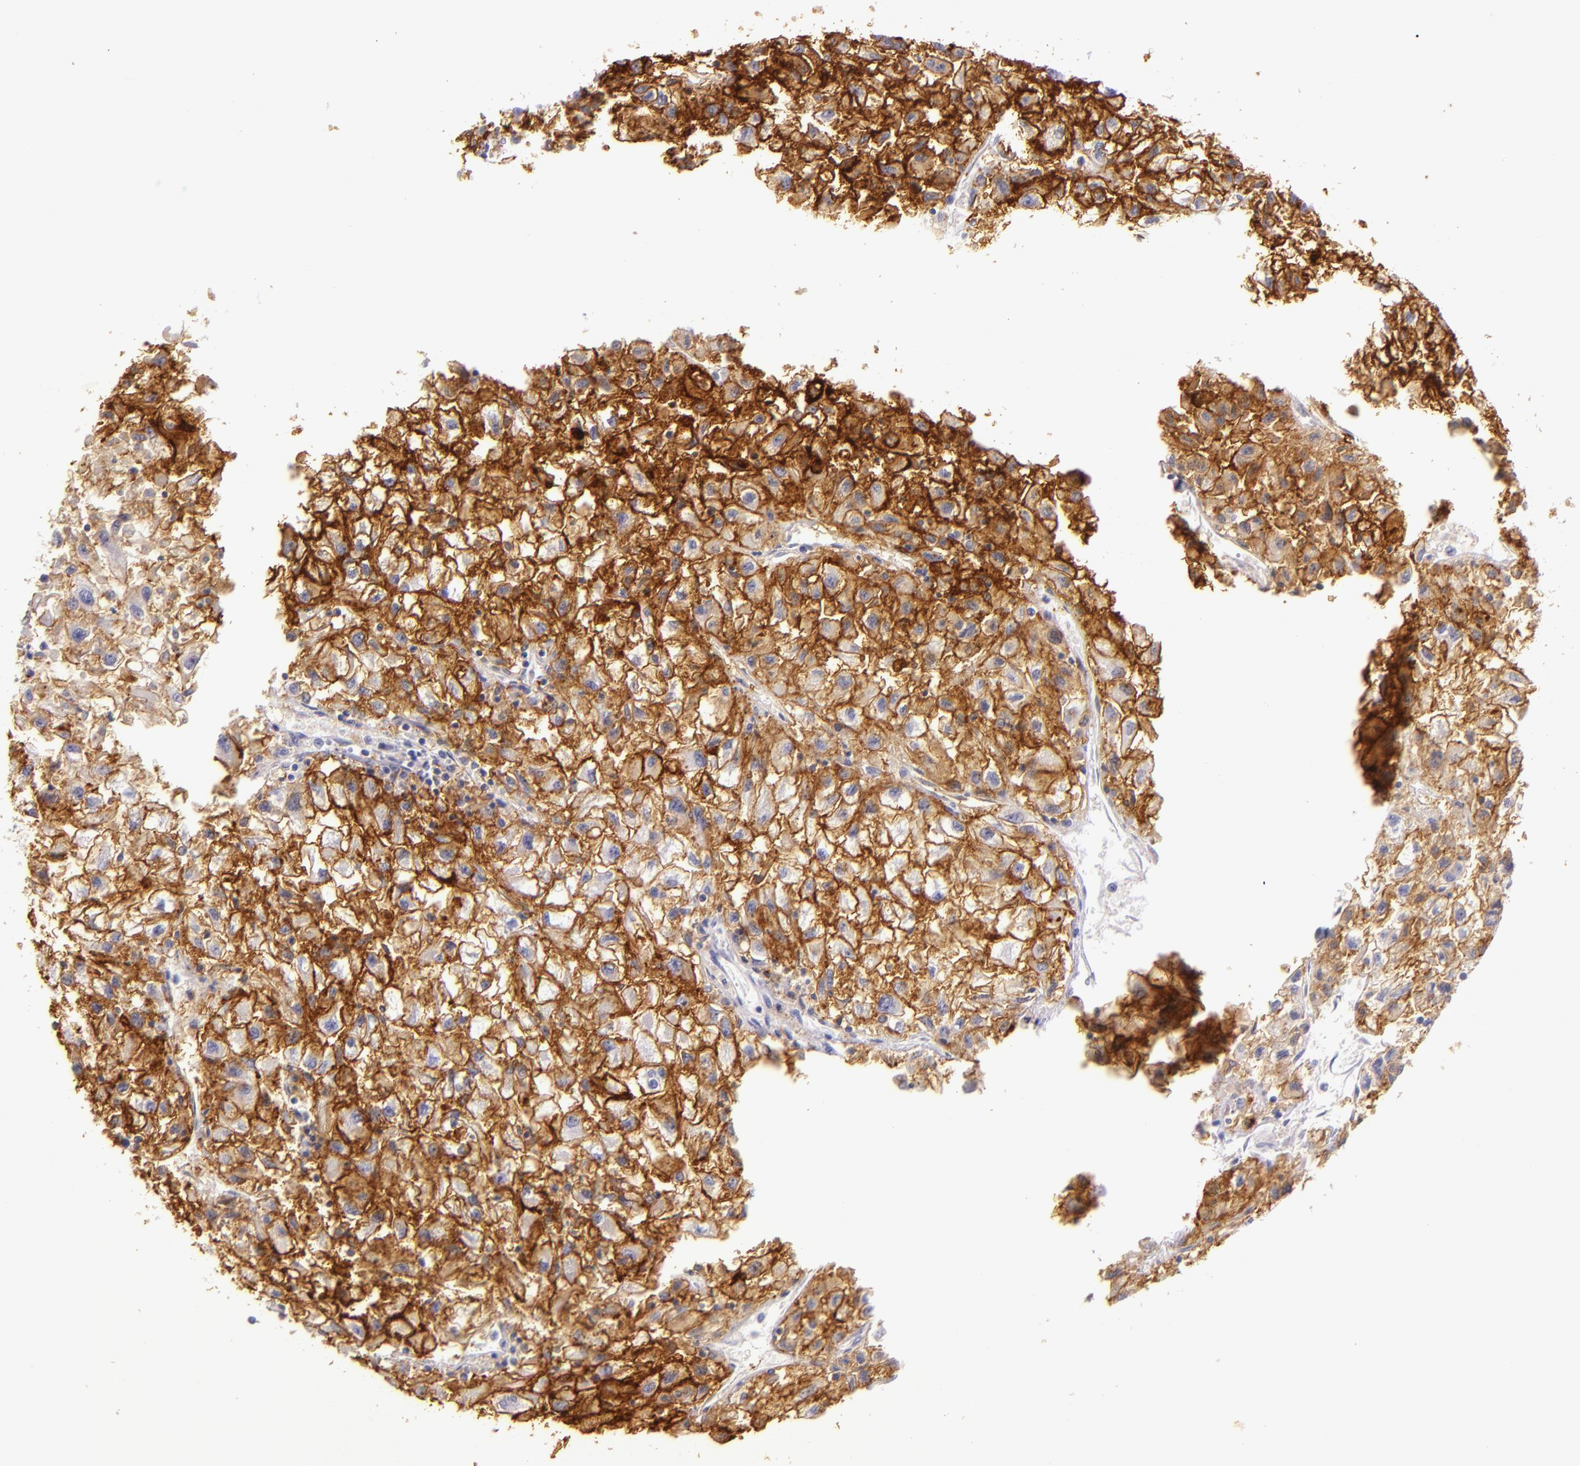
{"staining": {"intensity": "moderate", "quantity": ">75%", "location": "cytoplasmic/membranous"}, "tissue": "renal cancer", "cell_type": "Tumor cells", "image_type": "cancer", "snomed": [{"axis": "morphology", "description": "Adenocarcinoma, NOS"}, {"axis": "topography", "description": "Kidney"}], "caption": "The image exhibits immunohistochemical staining of renal adenocarcinoma. There is moderate cytoplasmic/membranous positivity is seen in approximately >75% of tumor cells.", "gene": "ICAM1", "patient": {"sex": "male", "age": 59}}